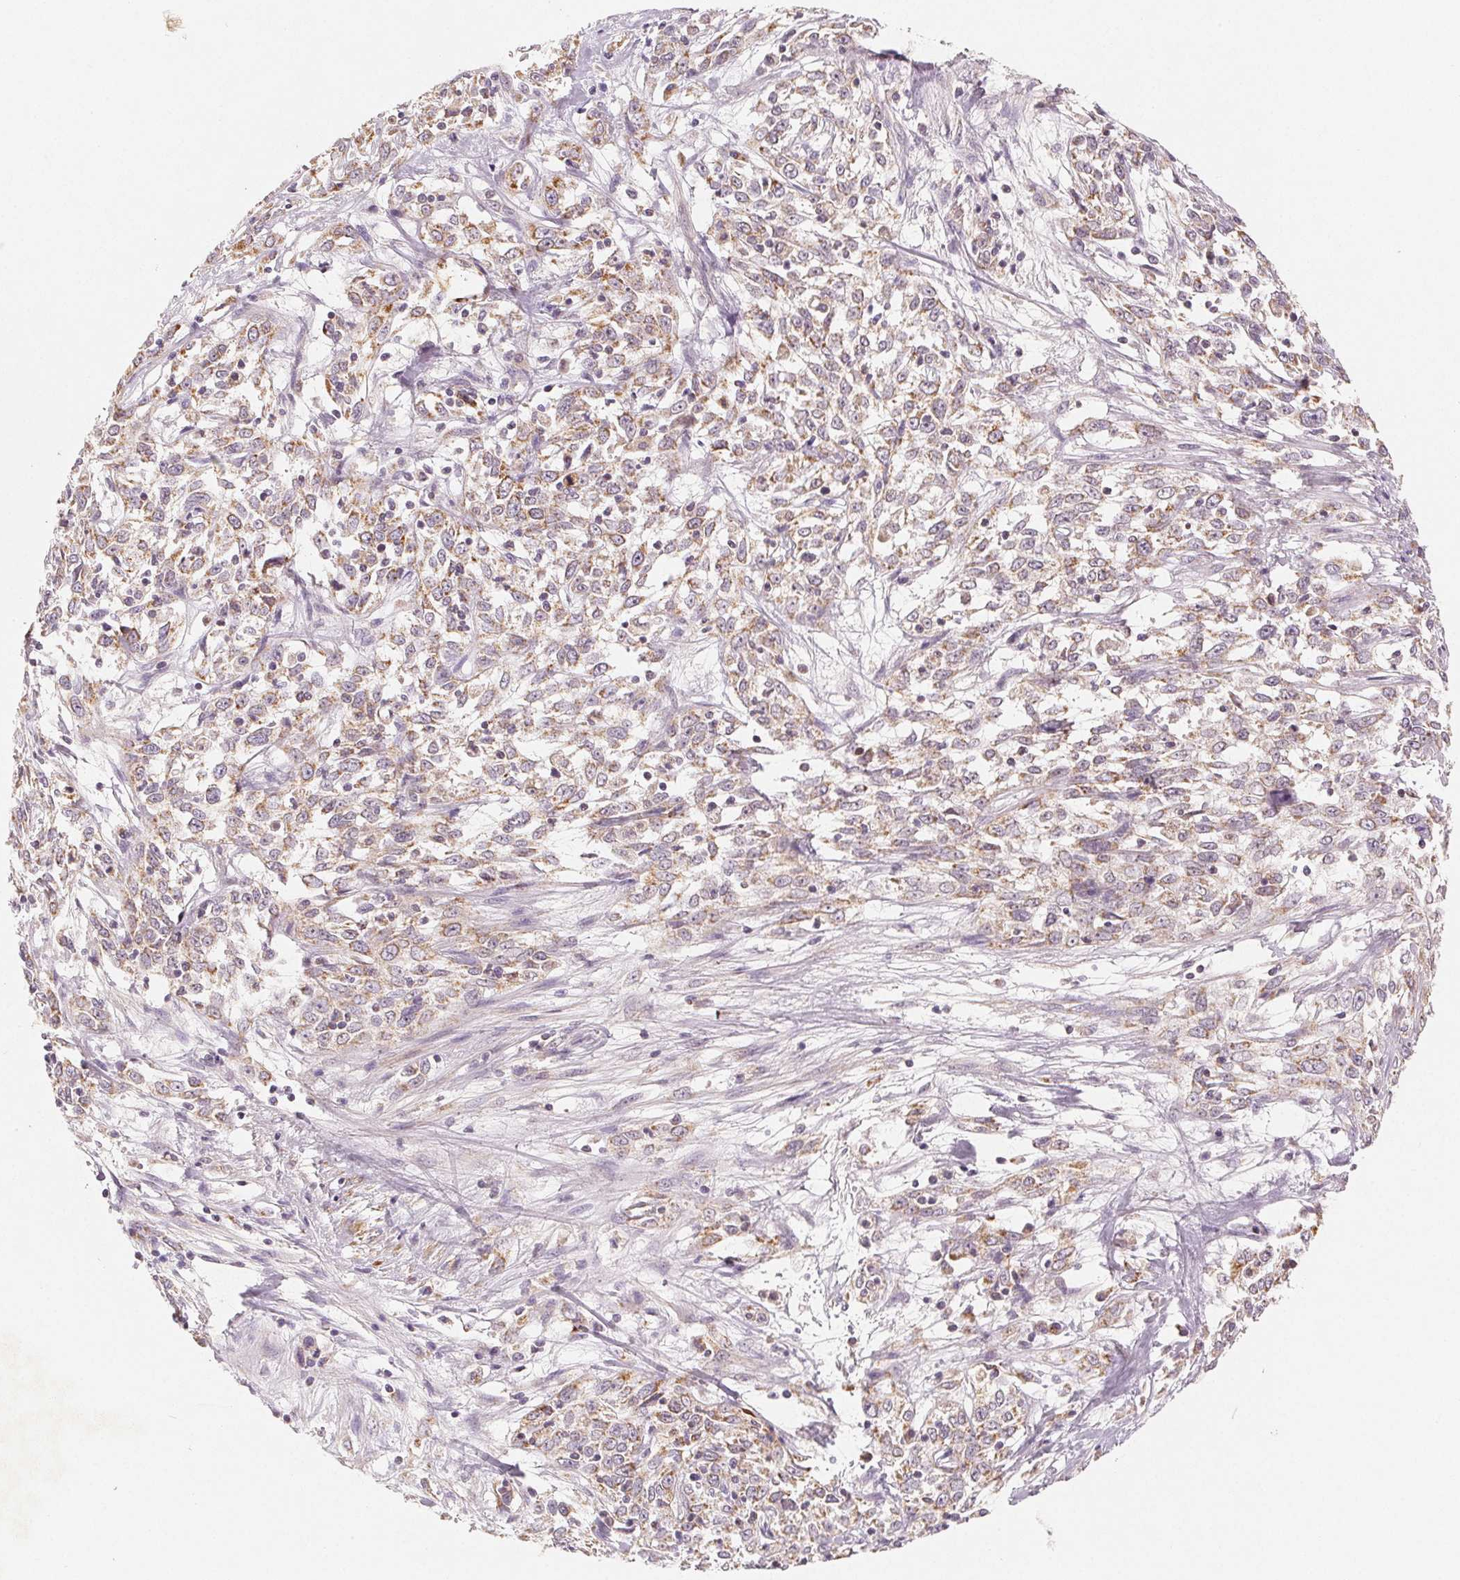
{"staining": {"intensity": "moderate", "quantity": "25%-75%", "location": "cytoplasmic/membranous"}, "tissue": "cervical cancer", "cell_type": "Tumor cells", "image_type": "cancer", "snomed": [{"axis": "morphology", "description": "Adenocarcinoma, NOS"}, {"axis": "topography", "description": "Cervix"}], "caption": "Immunohistochemistry photomicrograph of neoplastic tissue: cervical cancer stained using IHC exhibits medium levels of moderate protein expression localized specifically in the cytoplasmic/membranous of tumor cells, appearing as a cytoplasmic/membranous brown color.", "gene": "GHITM", "patient": {"sex": "female", "age": 40}}